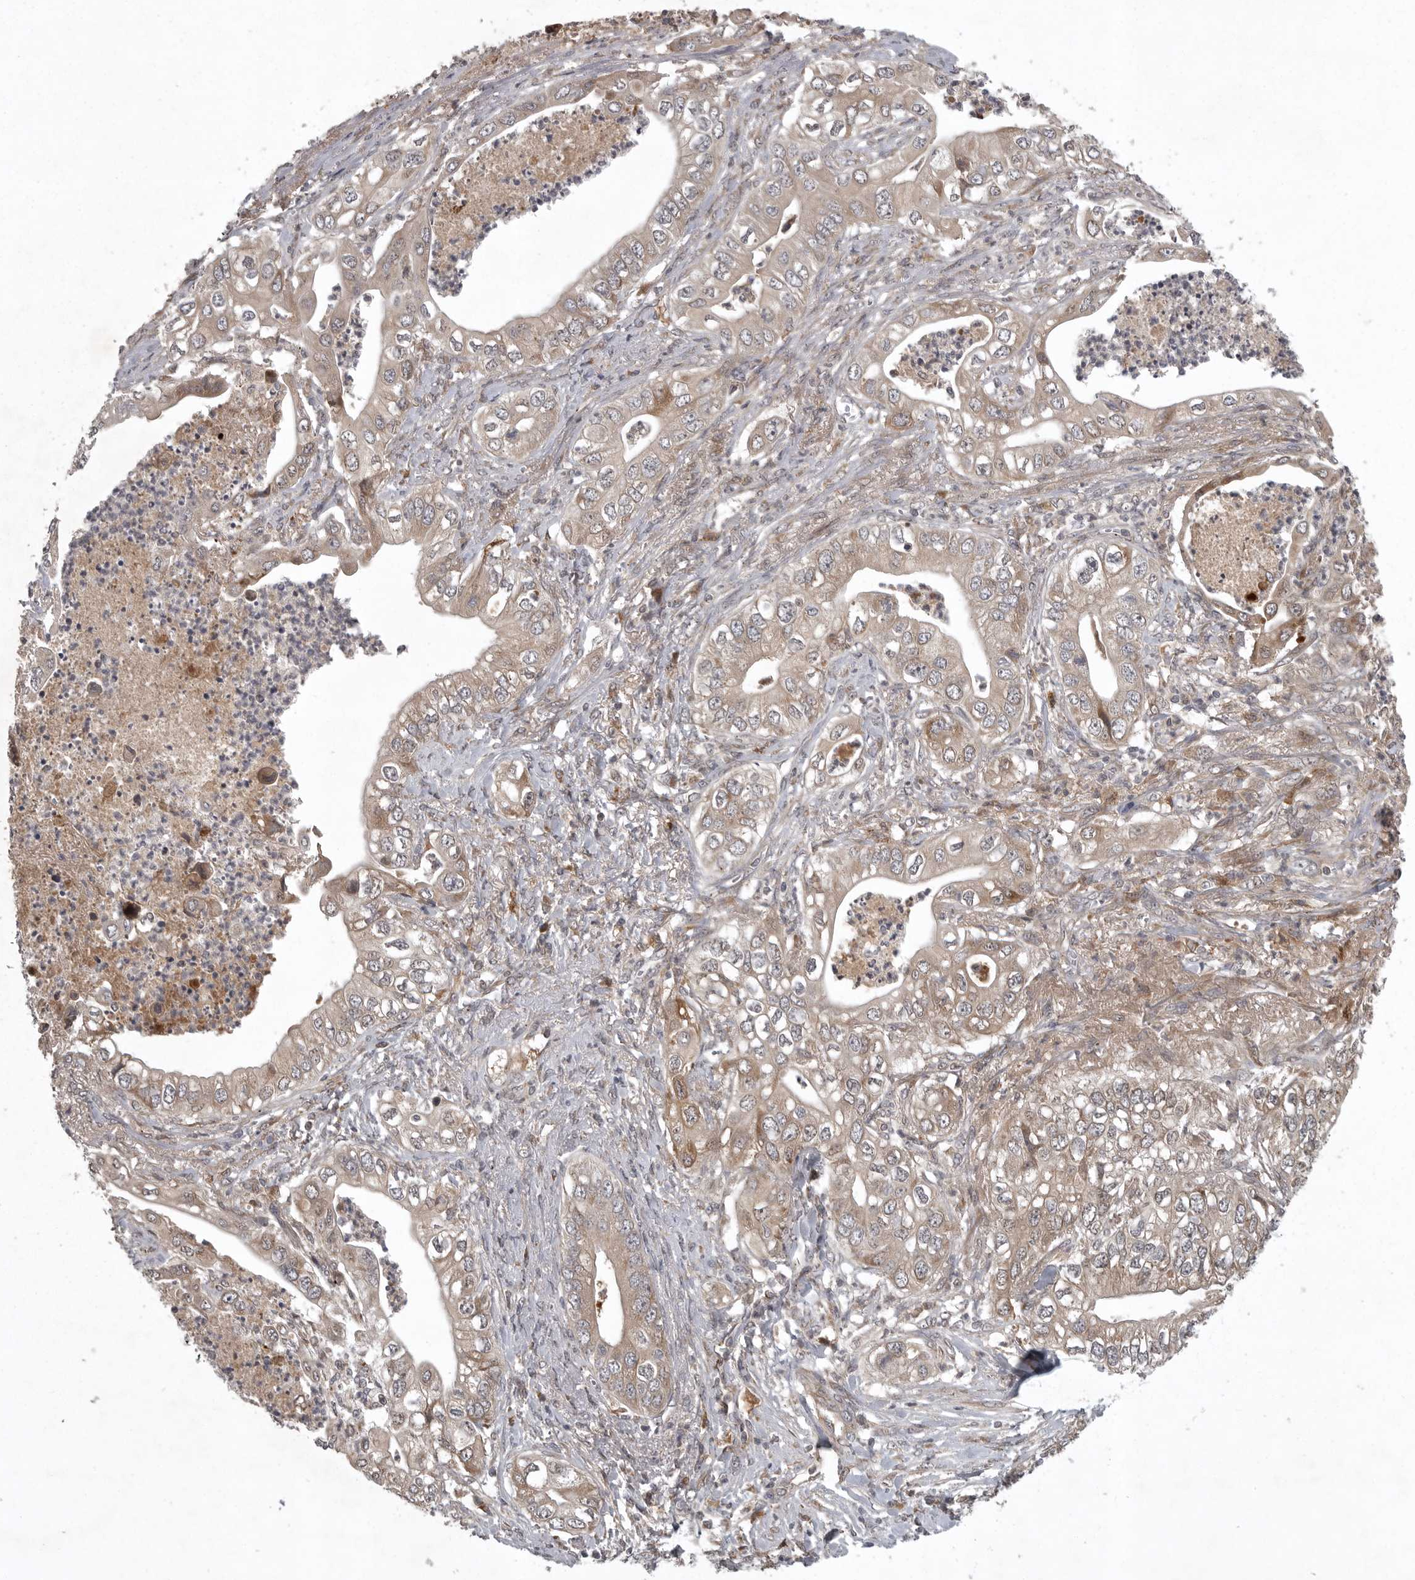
{"staining": {"intensity": "weak", "quantity": "25%-75%", "location": "cytoplasmic/membranous"}, "tissue": "pancreatic cancer", "cell_type": "Tumor cells", "image_type": "cancer", "snomed": [{"axis": "morphology", "description": "Adenocarcinoma, NOS"}, {"axis": "topography", "description": "Pancreas"}], "caption": "DAB (3,3'-diaminobenzidine) immunohistochemical staining of human pancreatic cancer (adenocarcinoma) shows weak cytoplasmic/membranous protein expression in approximately 25%-75% of tumor cells.", "gene": "GPR31", "patient": {"sex": "female", "age": 78}}